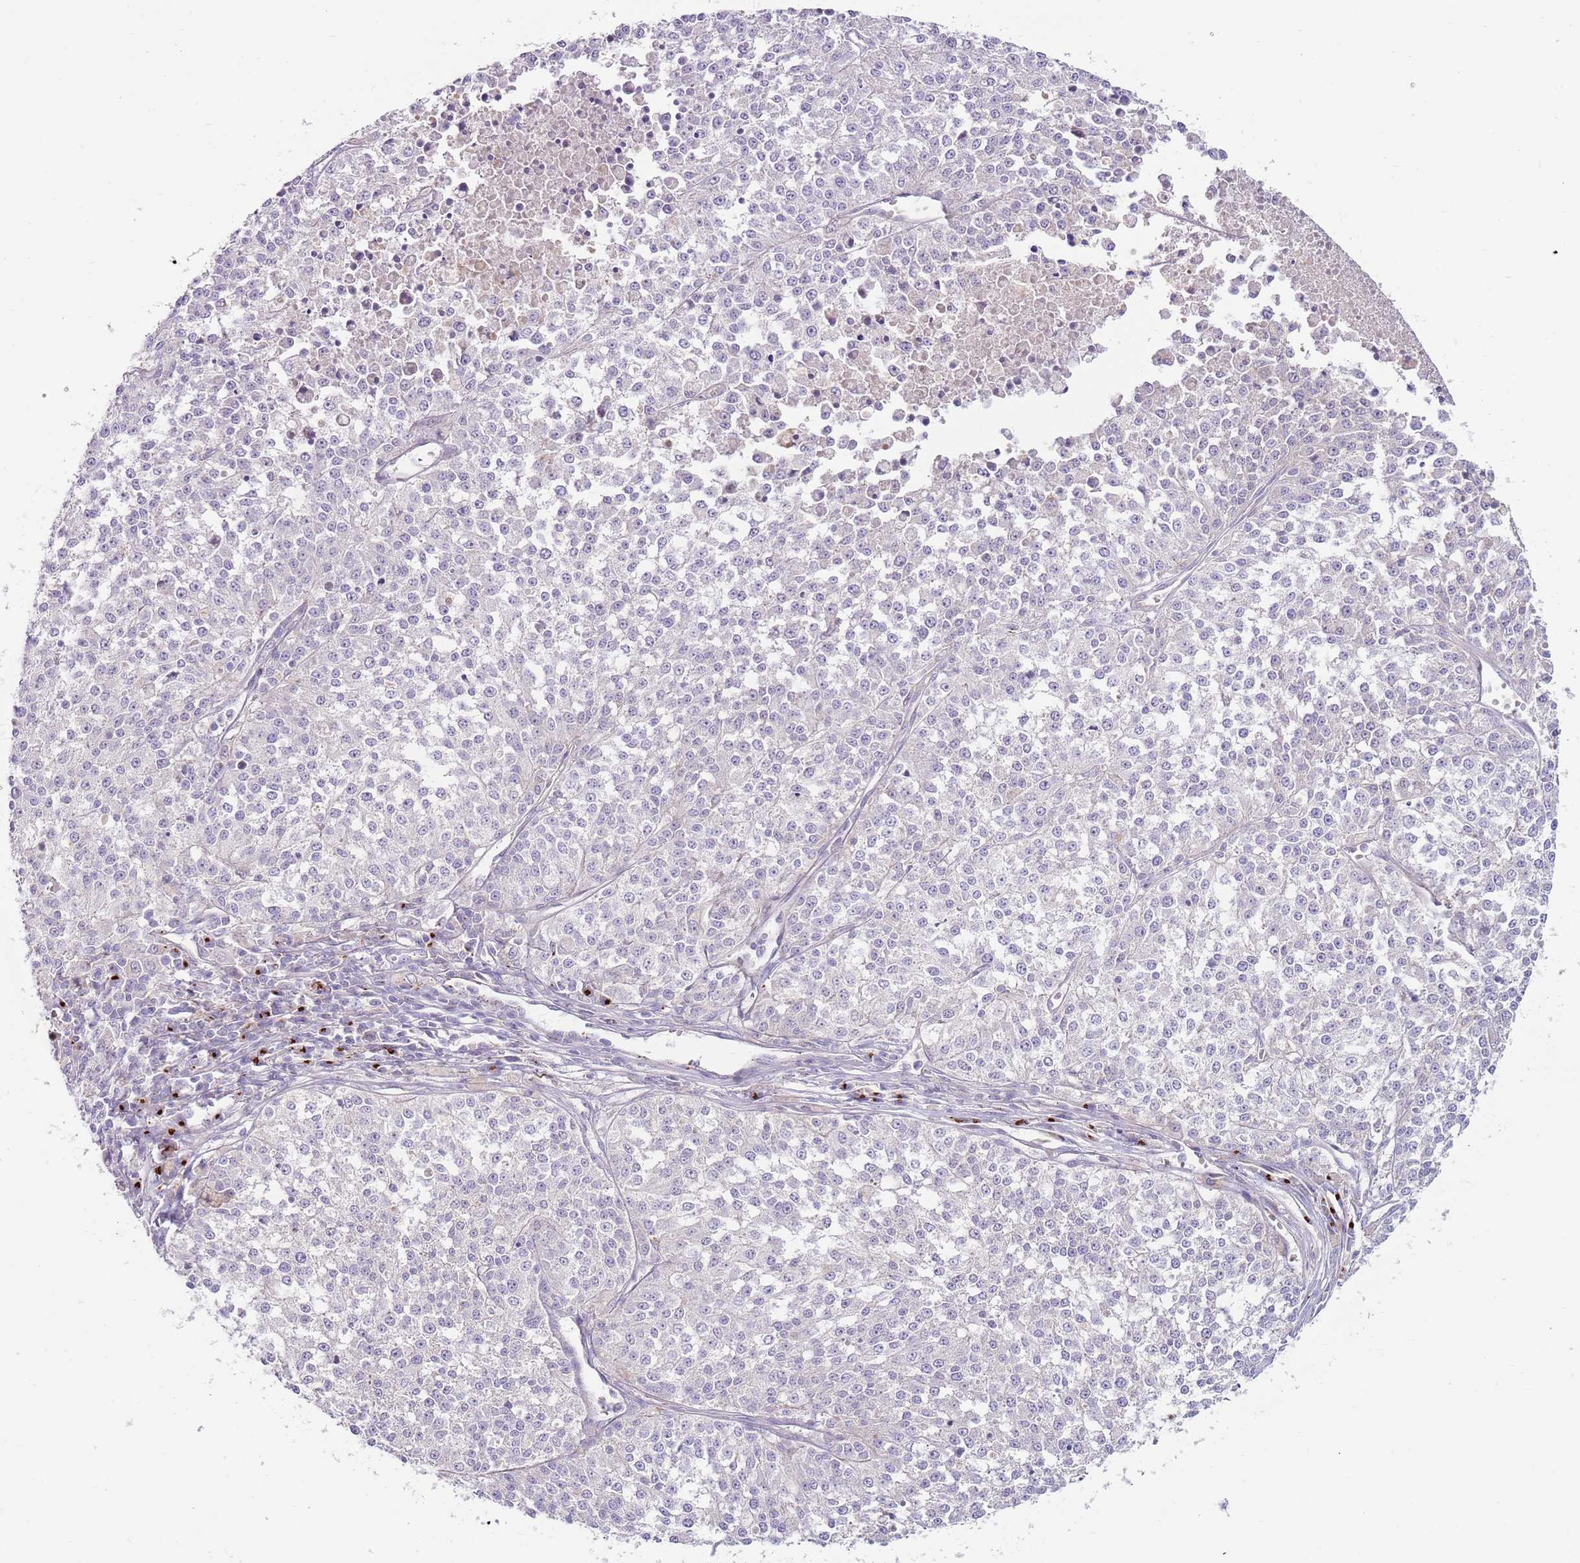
{"staining": {"intensity": "negative", "quantity": "none", "location": "none"}, "tissue": "melanoma", "cell_type": "Tumor cells", "image_type": "cancer", "snomed": [{"axis": "morphology", "description": "Malignant melanoma, NOS"}, {"axis": "topography", "description": "Skin"}], "caption": "This histopathology image is of melanoma stained with immunohistochemistry (IHC) to label a protein in brown with the nuclei are counter-stained blue. There is no staining in tumor cells.", "gene": "C2CD3", "patient": {"sex": "female", "age": 64}}